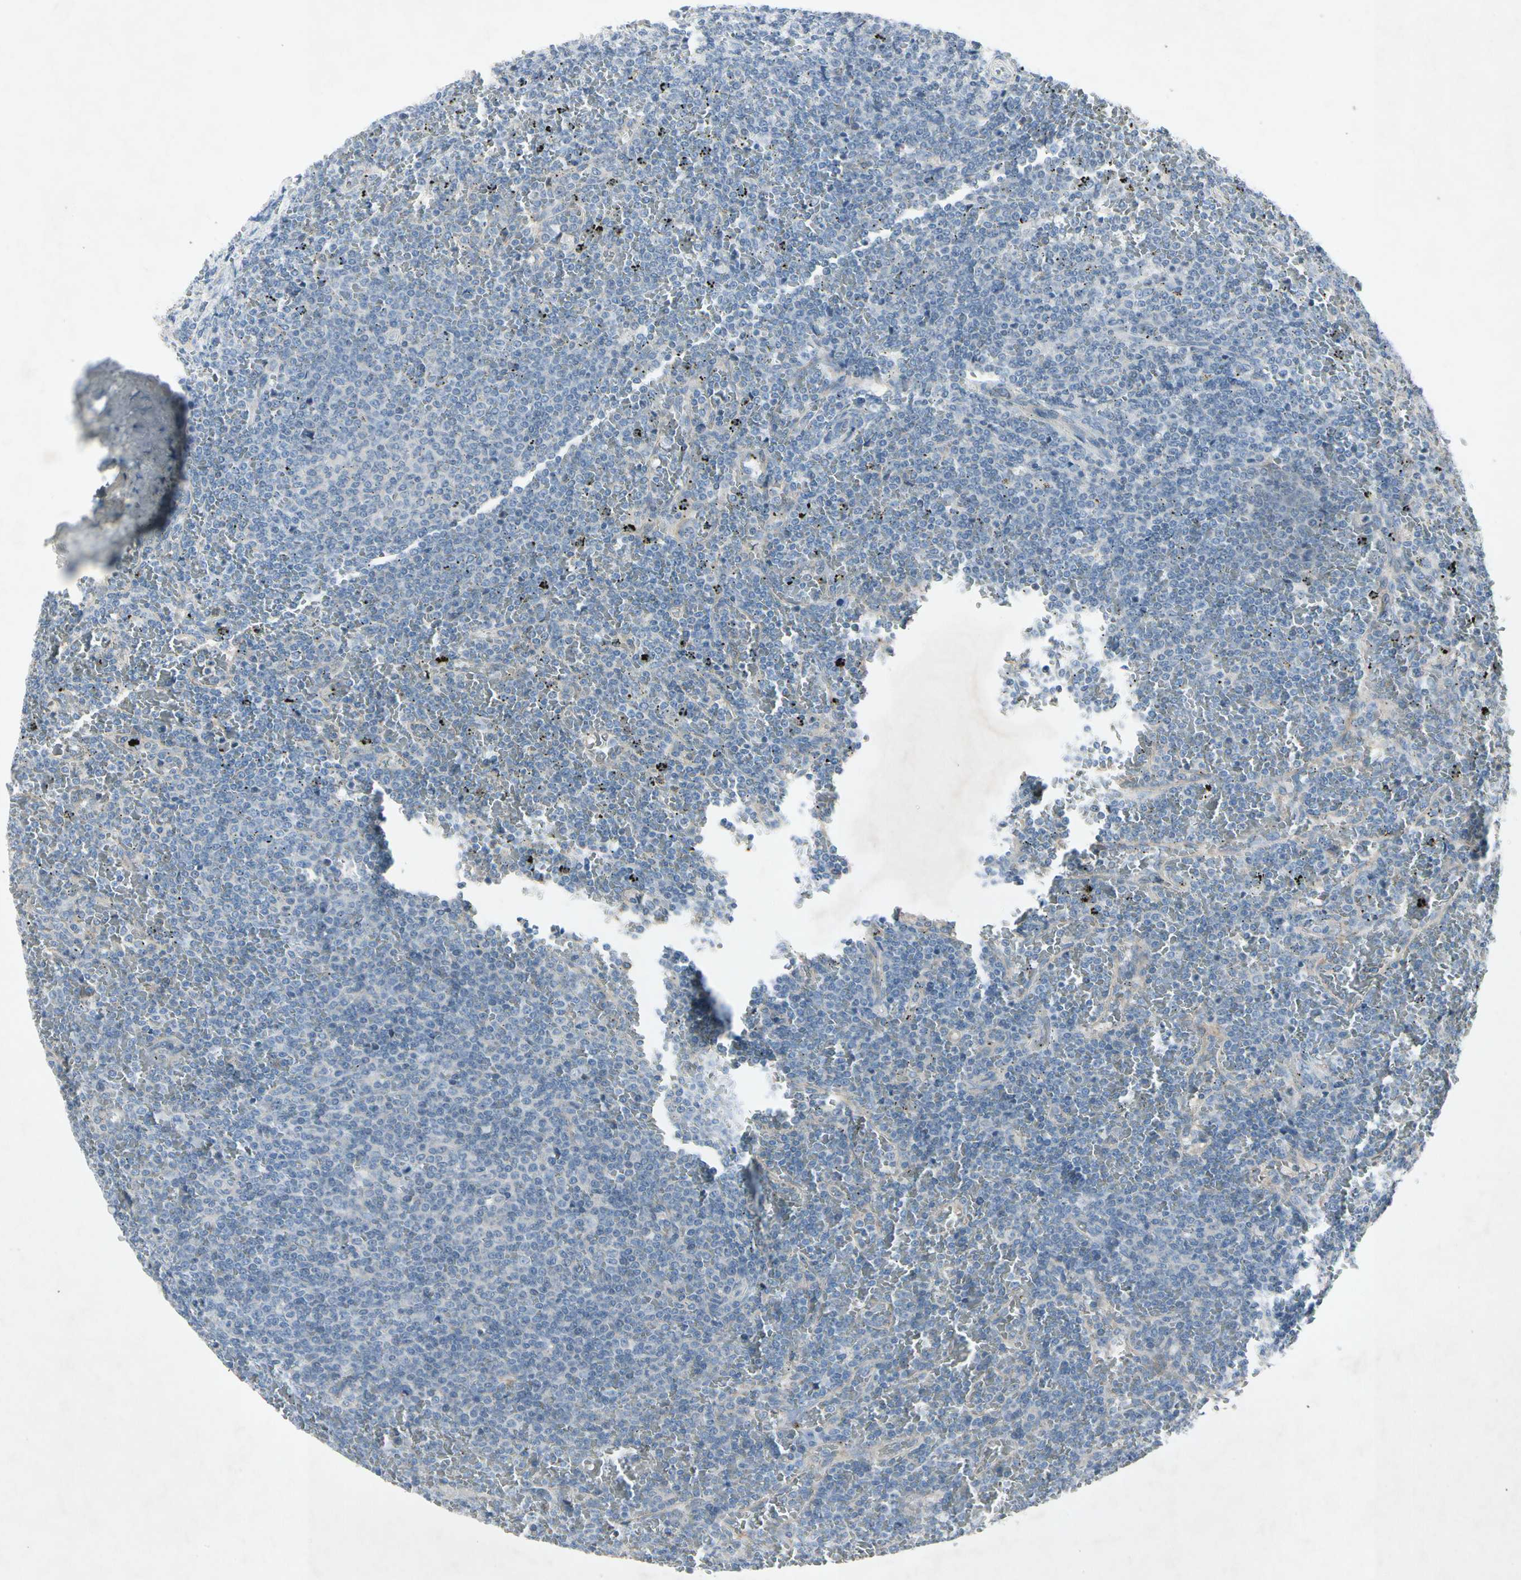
{"staining": {"intensity": "negative", "quantity": "none", "location": "none"}, "tissue": "lymphoma", "cell_type": "Tumor cells", "image_type": "cancer", "snomed": [{"axis": "morphology", "description": "Malignant lymphoma, non-Hodgkin's type, Low grade"}, {"axis": "topography", "description": "Spleen"}], "caption": "Lymphoma was stained to show a protein in brown. There is no significant positivity in tumor cells. (DAB (3,3'-diaminobenzidine) immunohistochemistry, high magnification).", "gene": "TEK", "patient": {"sex": "female", "age": 77}}